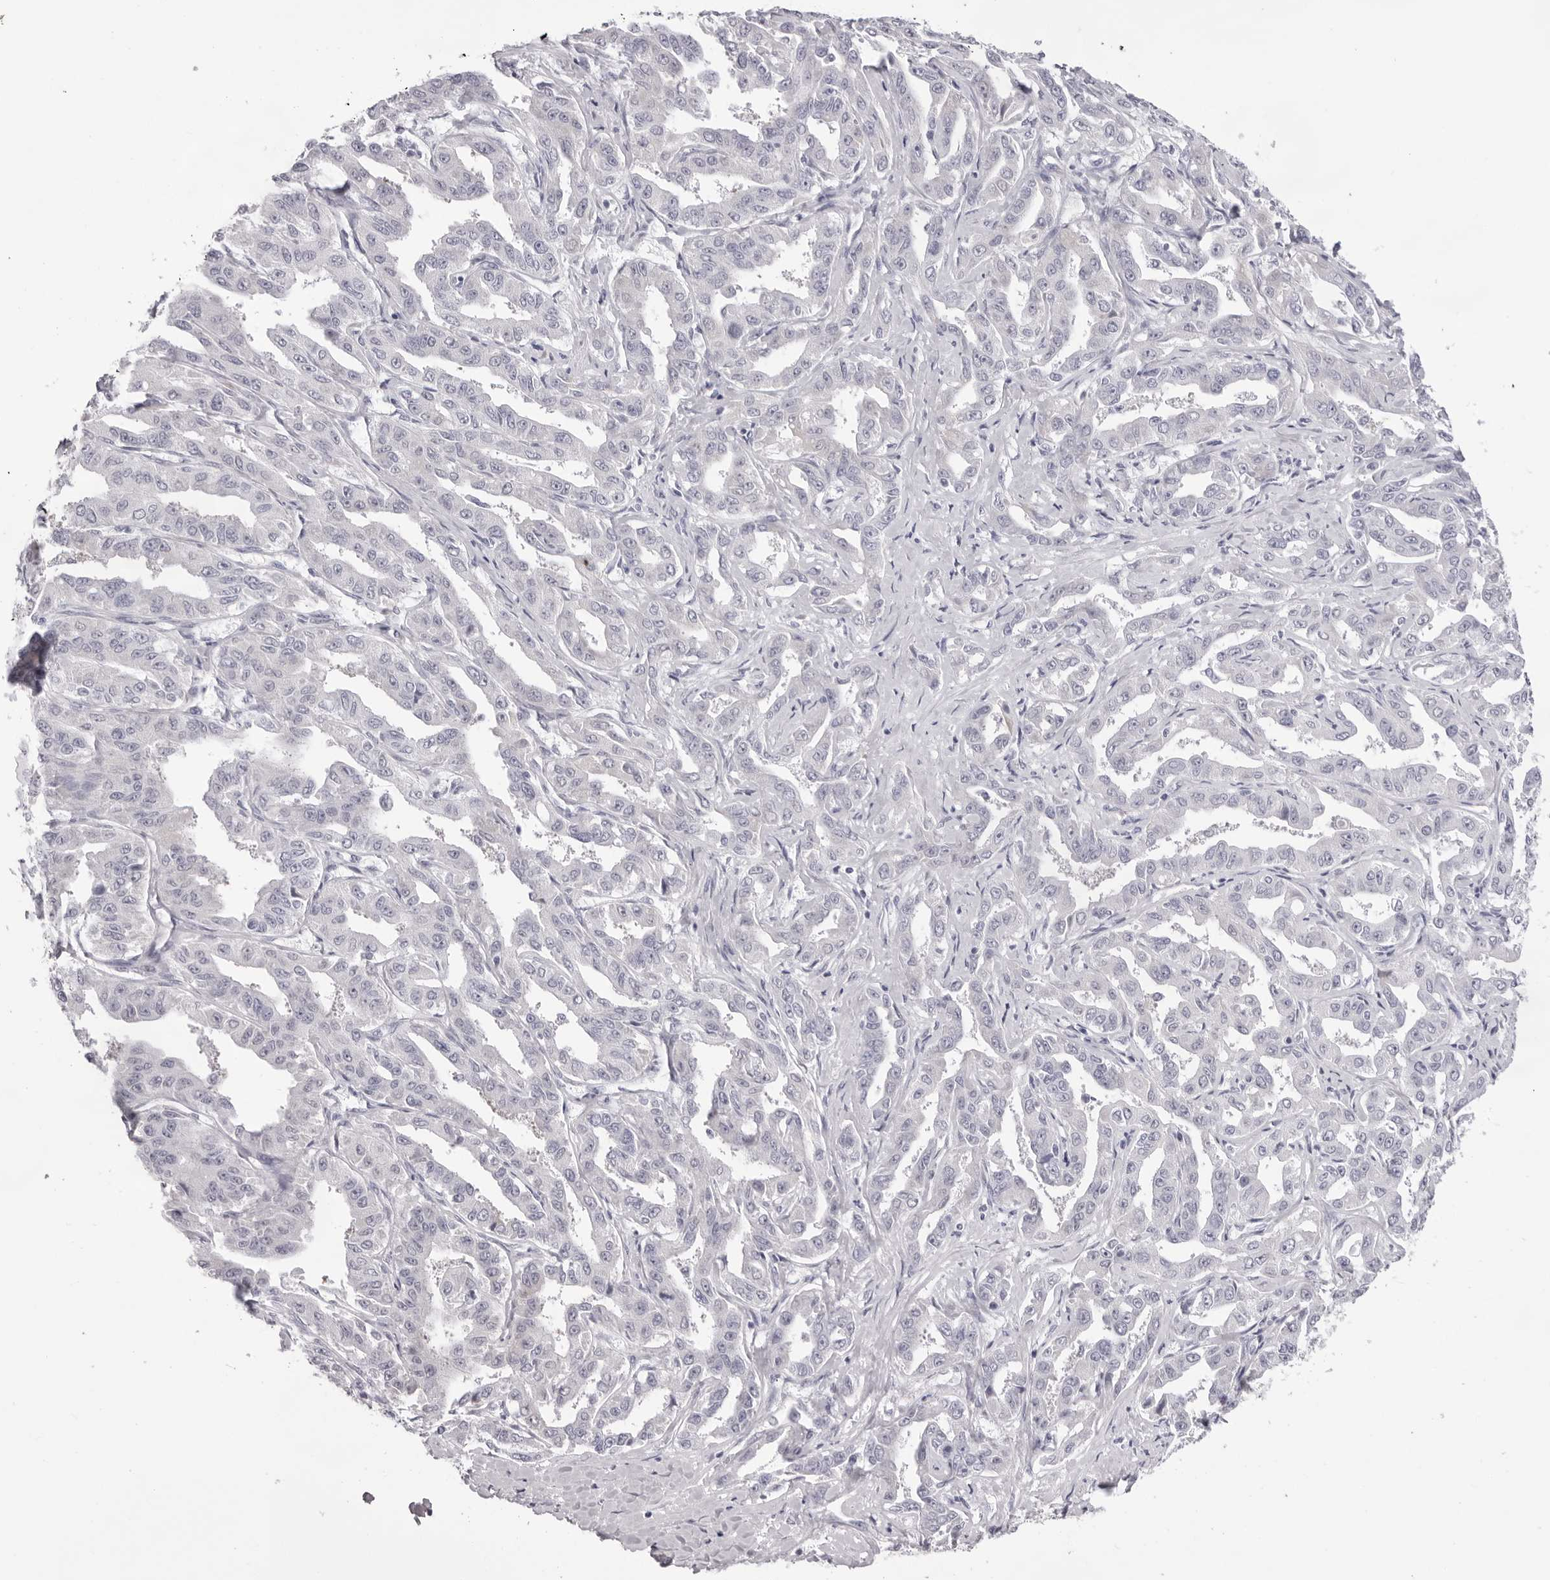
{"staining": {"intensity": "negative", "quantity": "none", "location": "none"}, "tissue": "liver cancer", "cell_type": "Tumor cells", "image_type": "cancer", "snomed": [{"axis": "morphology", "description": "Cholangiocarcinoma"}, {"axis": "topography", "description": "Liver"}], "caption": "An image of liver cancer (cholangiocarcinoma) stained for a protein shows no brown staining in tumor cells.", "gene": "SMIM2", "patient": {"sex": "male", "age": 59}}